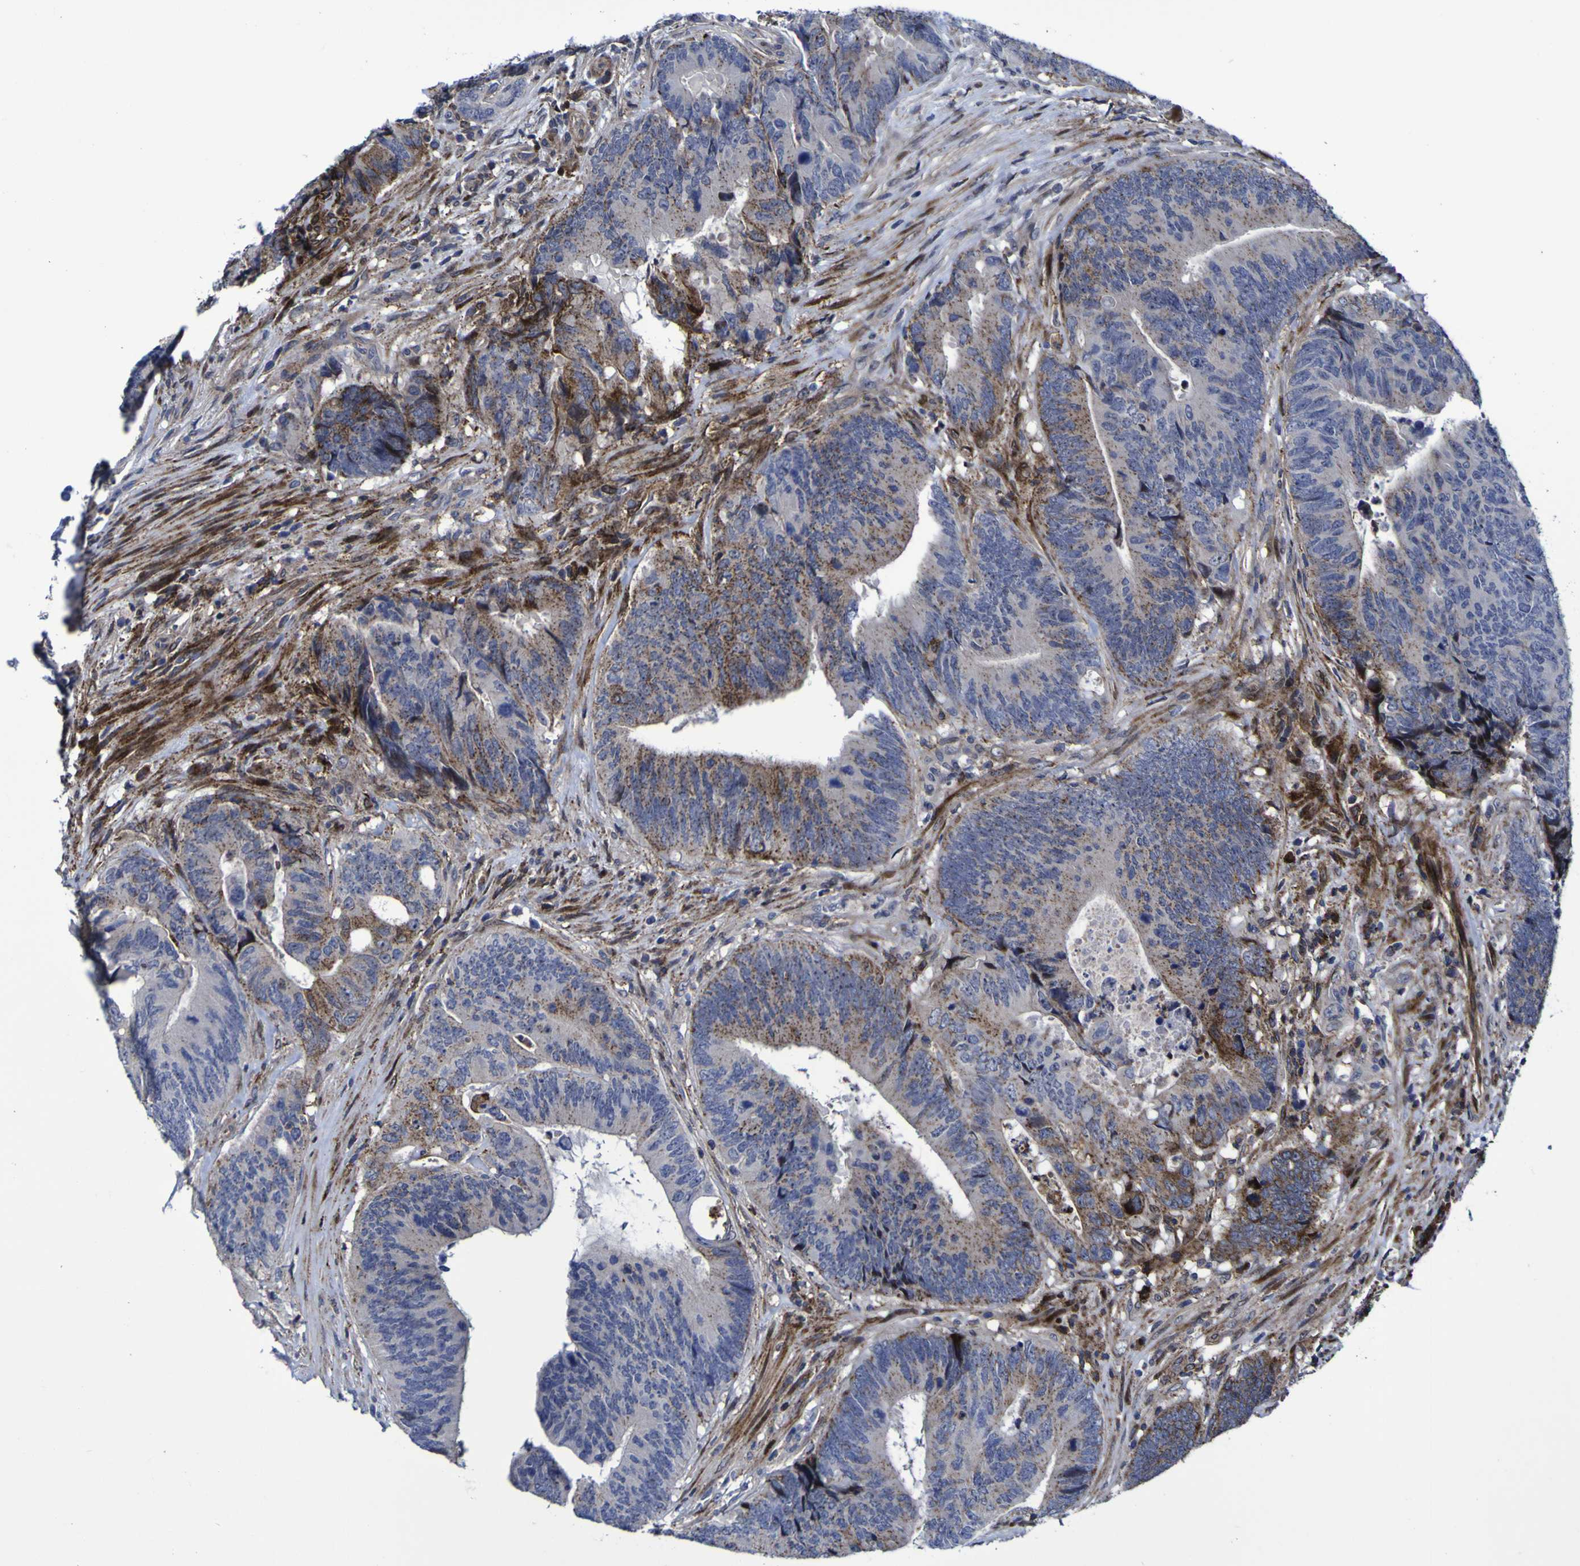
{"staining": {"intensity": "moderate", "quantity": "<25%", "location": "cytoplasmic/membranous"}, "tissue": "colorectal cancer", "cell_type": "Tumor cells", "image_type": "cancer", "snomed": [{"axis": "morphology", "description": "Normal tissue, NOS"}, {"axis": "morphology", "description": "Adenocarcinoma, NOS"}, {"axis": "topography", "description": "Colon"}], "caption": "Colorectal cancer (adenocarcinoma) stained for a protein (brown) reveals moderate cytoplasmic/membranous positive expression in approximately <25% of tumor cells.", "gene": "MGLL", "patient": {"sex": "male", "age": 56}}